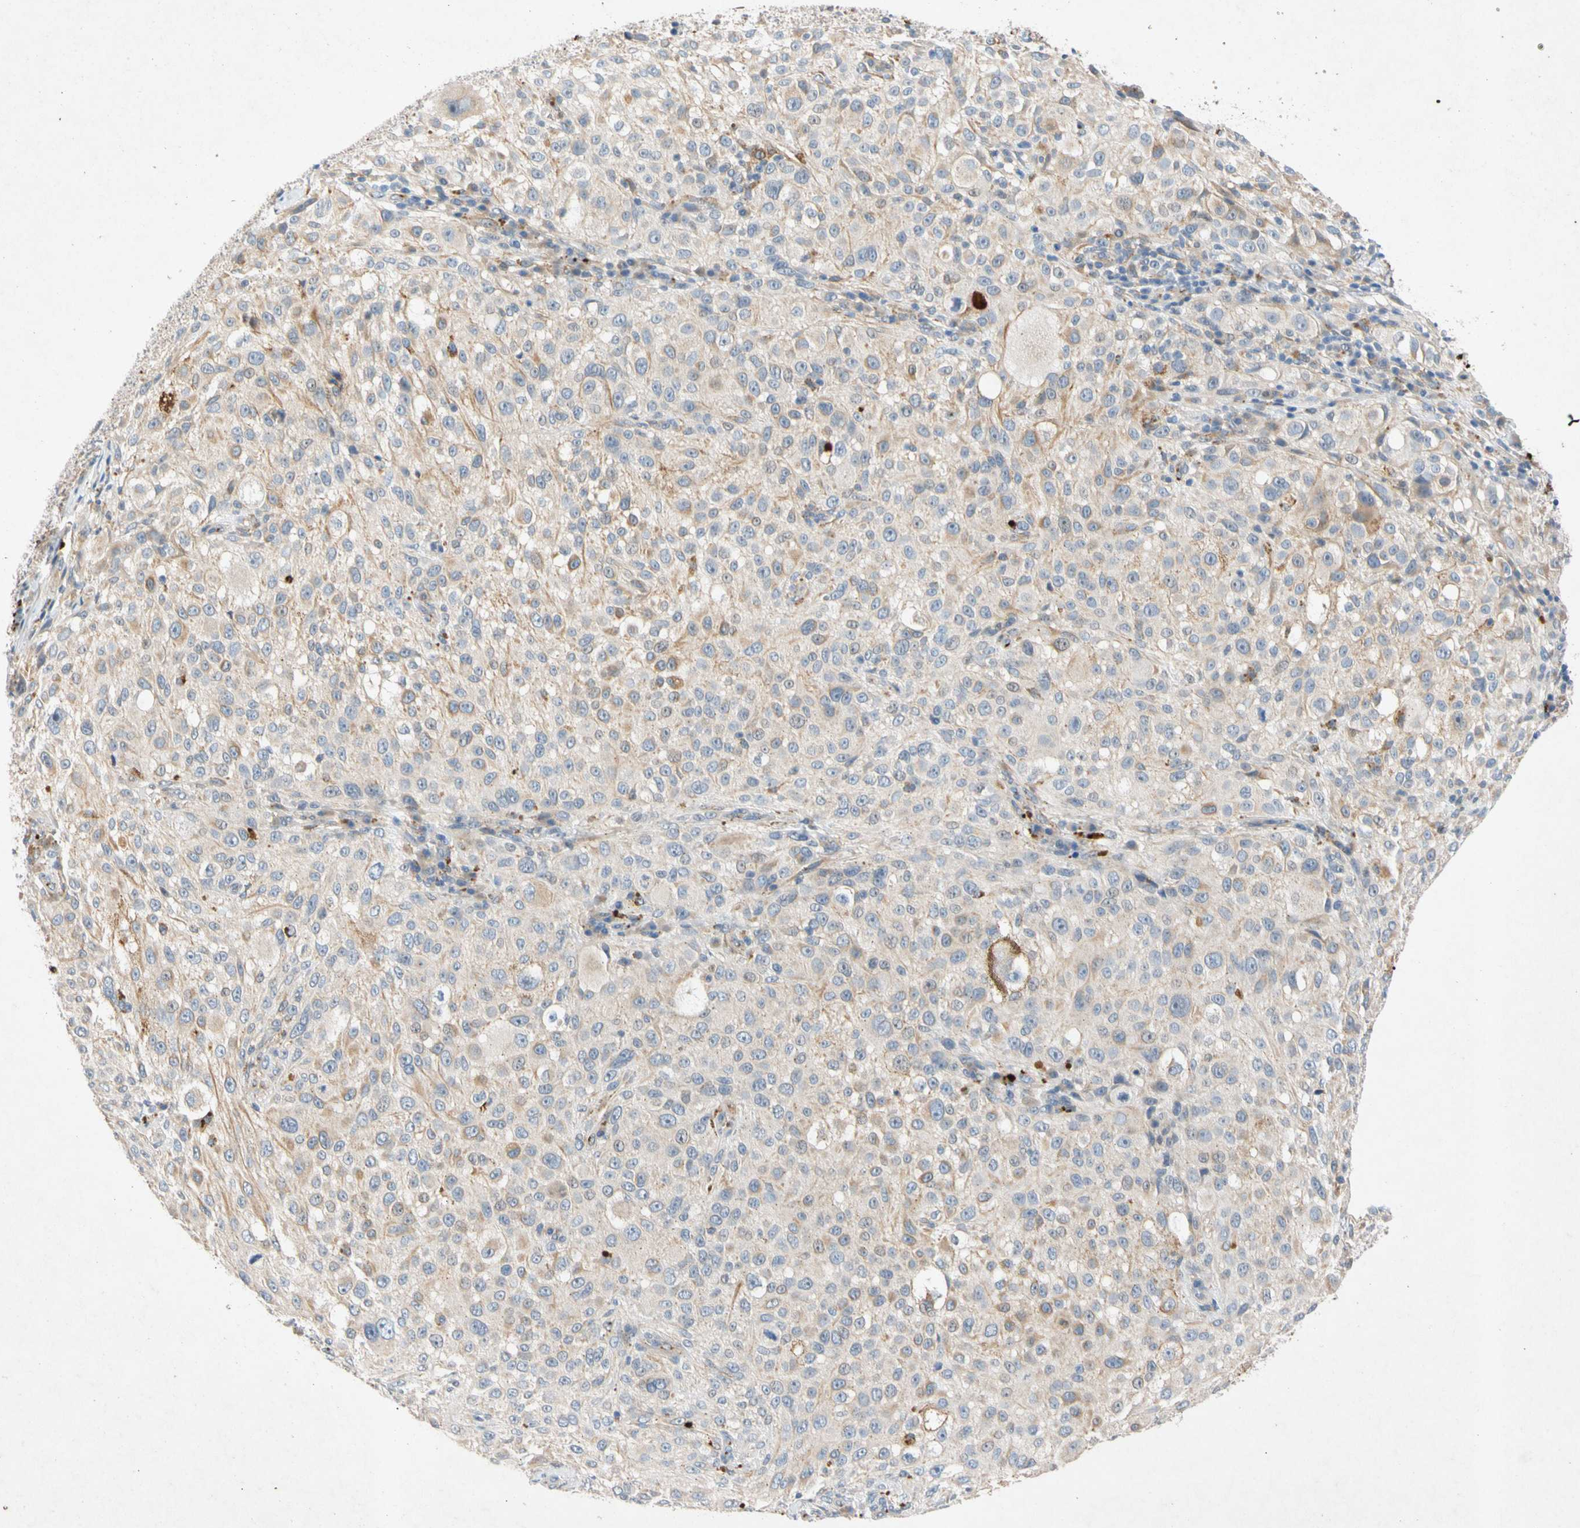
{"staining": {"intensity": "weak", "quantity": ">75%", "location": "cytoplasmic/membranous"}, "tissue": "melanoma", "cell_type": "Tumor cells", "image_type": "cancer", "snomed": [{"axis": "morphology", "description": "Necrosis, NOS"}, {"axis": "morphology", "description": "Malignant melanoma, NOS"}, {"axis": "topography", "description": "Skin"}], "caption": "Approximately >75% of tumor cells in malignant melanoma display weak cytoplasmic/membranous protein positivity as visualized by brown immunohistochemical staining.", "gene": "GASK1B", "patient": {"sex": "female", "age": 87}}